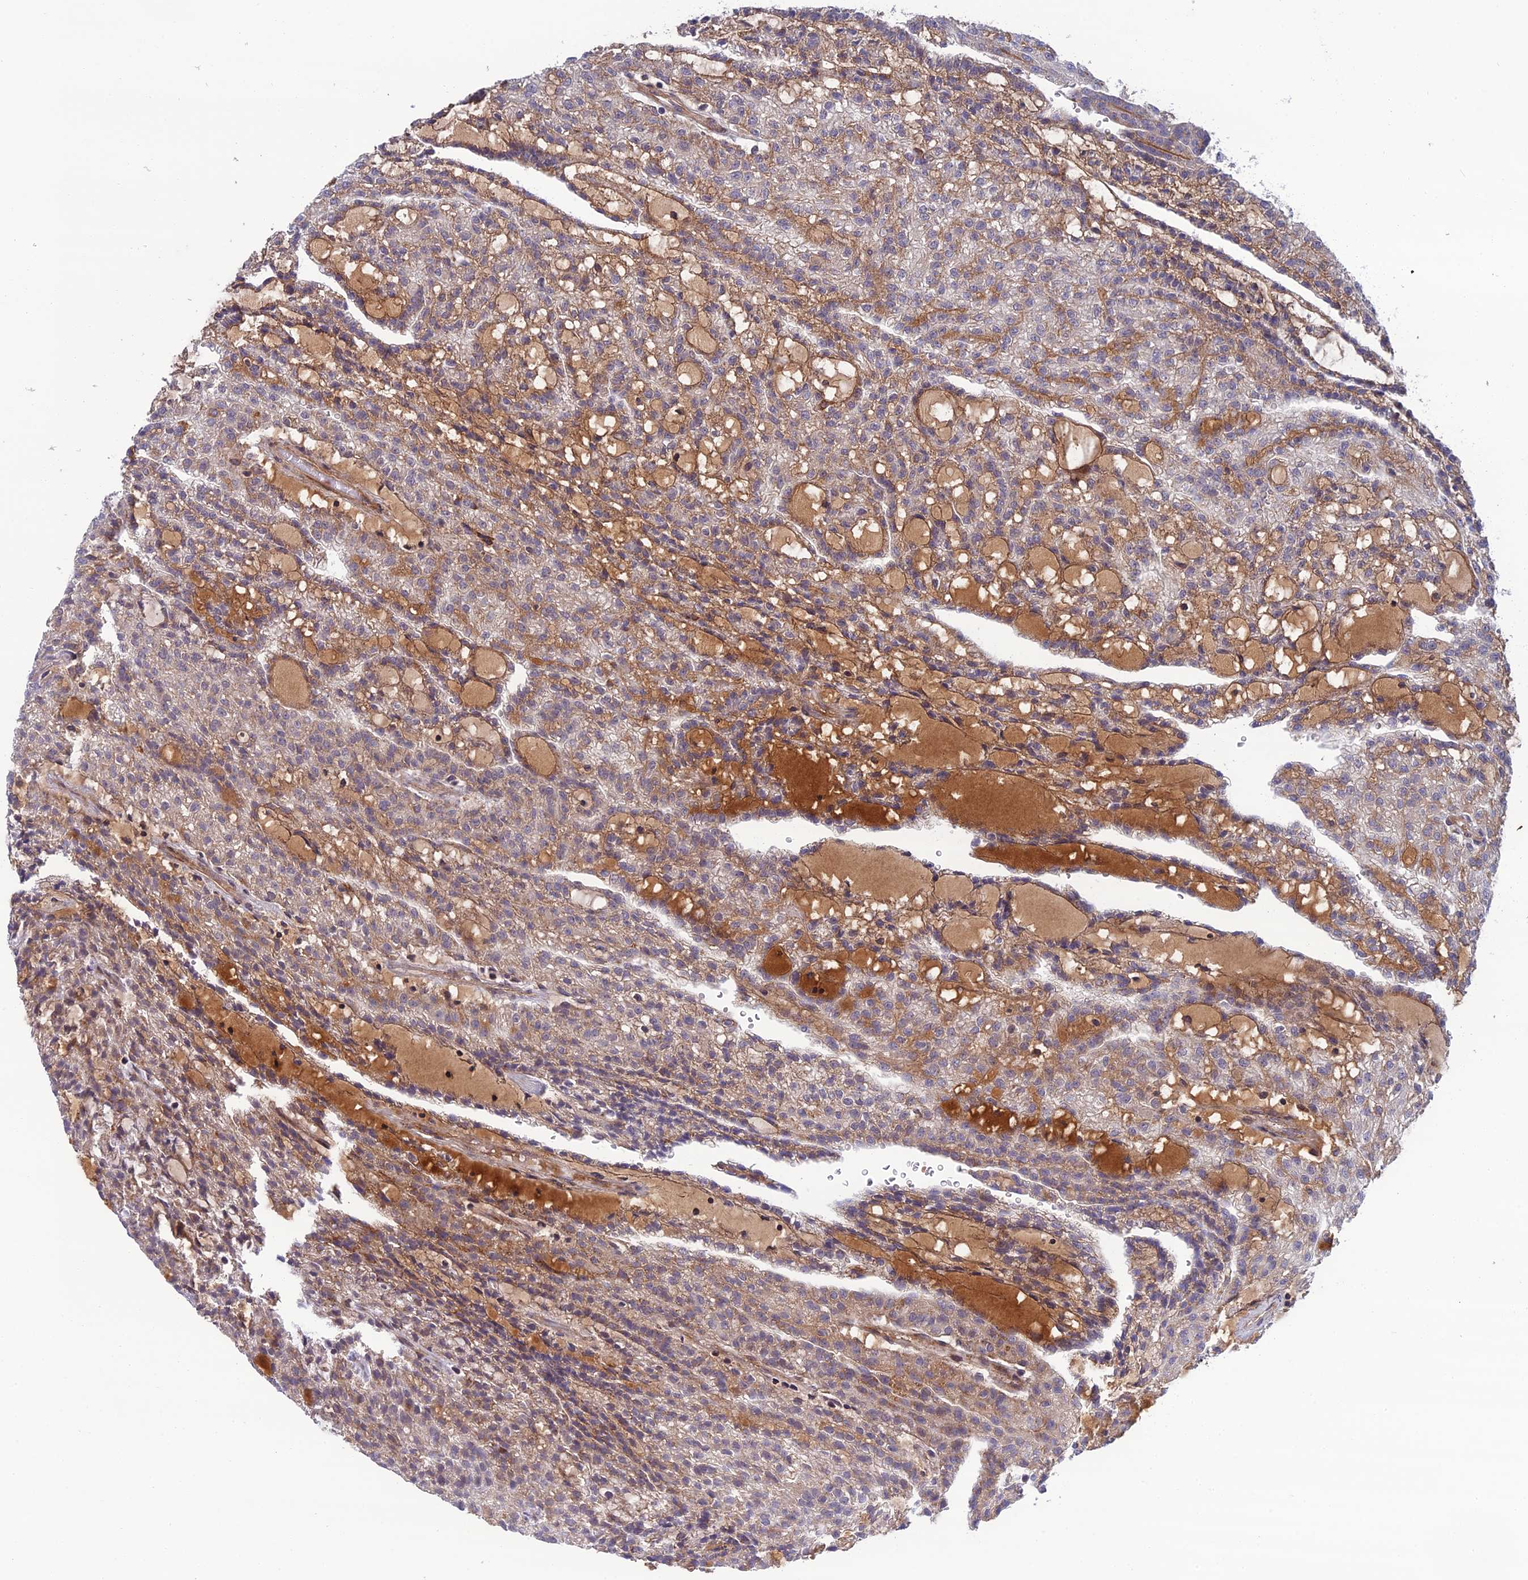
{"staining": {"intensity": "moderate", "quantity": "25%-75%", "location": "cytoplasmic/membranous"}, "tissue": "renal cancer", "cell_type": "Tumor cells", "image_type": "cancer", "snomed": [{"axis": "morphology", "description": "Adenocarcinoma, NOS"}, {"axis": "topography", "description": "Kidney"}], "caption": "Renal cancer (adenocarcinoma) stained for a protein (brown) reveals moderate cytoplasmic/membranous positive expression in about 25%-75% of tumor cells.", "gene": "REXO1", "patient": {"sex": "male", "age": 63}}